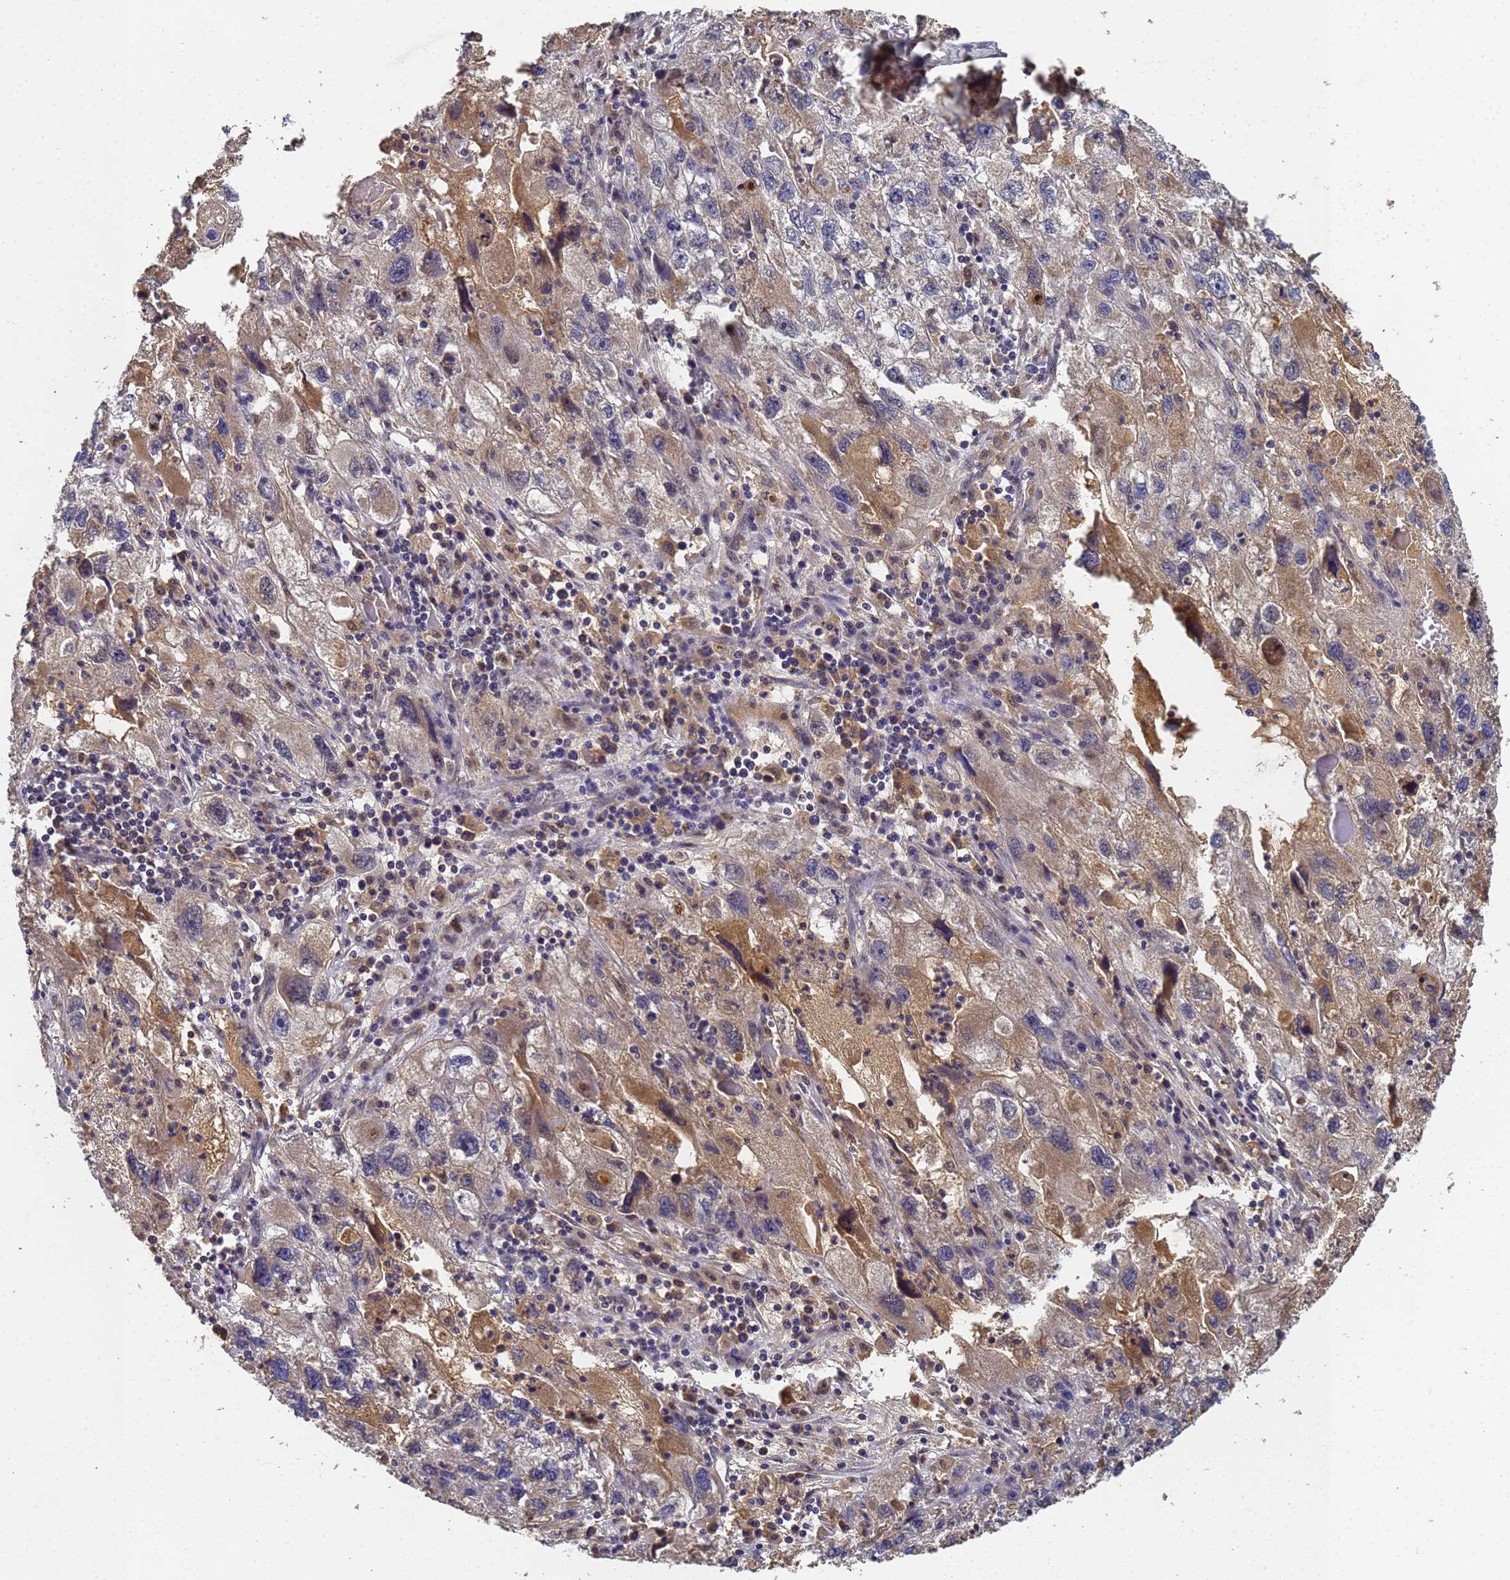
{"staining": {"intensity": "moderate", "quantity": "<25%", "location": "cytoplasmic/membranous"}, "tissue": "endometrial cancer", "cell_type": "Tumor cells", "image_type": "cancer", "snomed": [{"axis": "morphology", "description": "Adenocarcinoma, NOS"}, {"axis": "topography", "description": "Endometrium"}], "caption": "The photomicrograph demonstrates staining of endometrial cancer, revealing moderate cytoplasmic/membranous protein staining (brown color) within tumor cells.", "gene": "SECISBP2", "patient": {"sex": "female", "age": 49}}